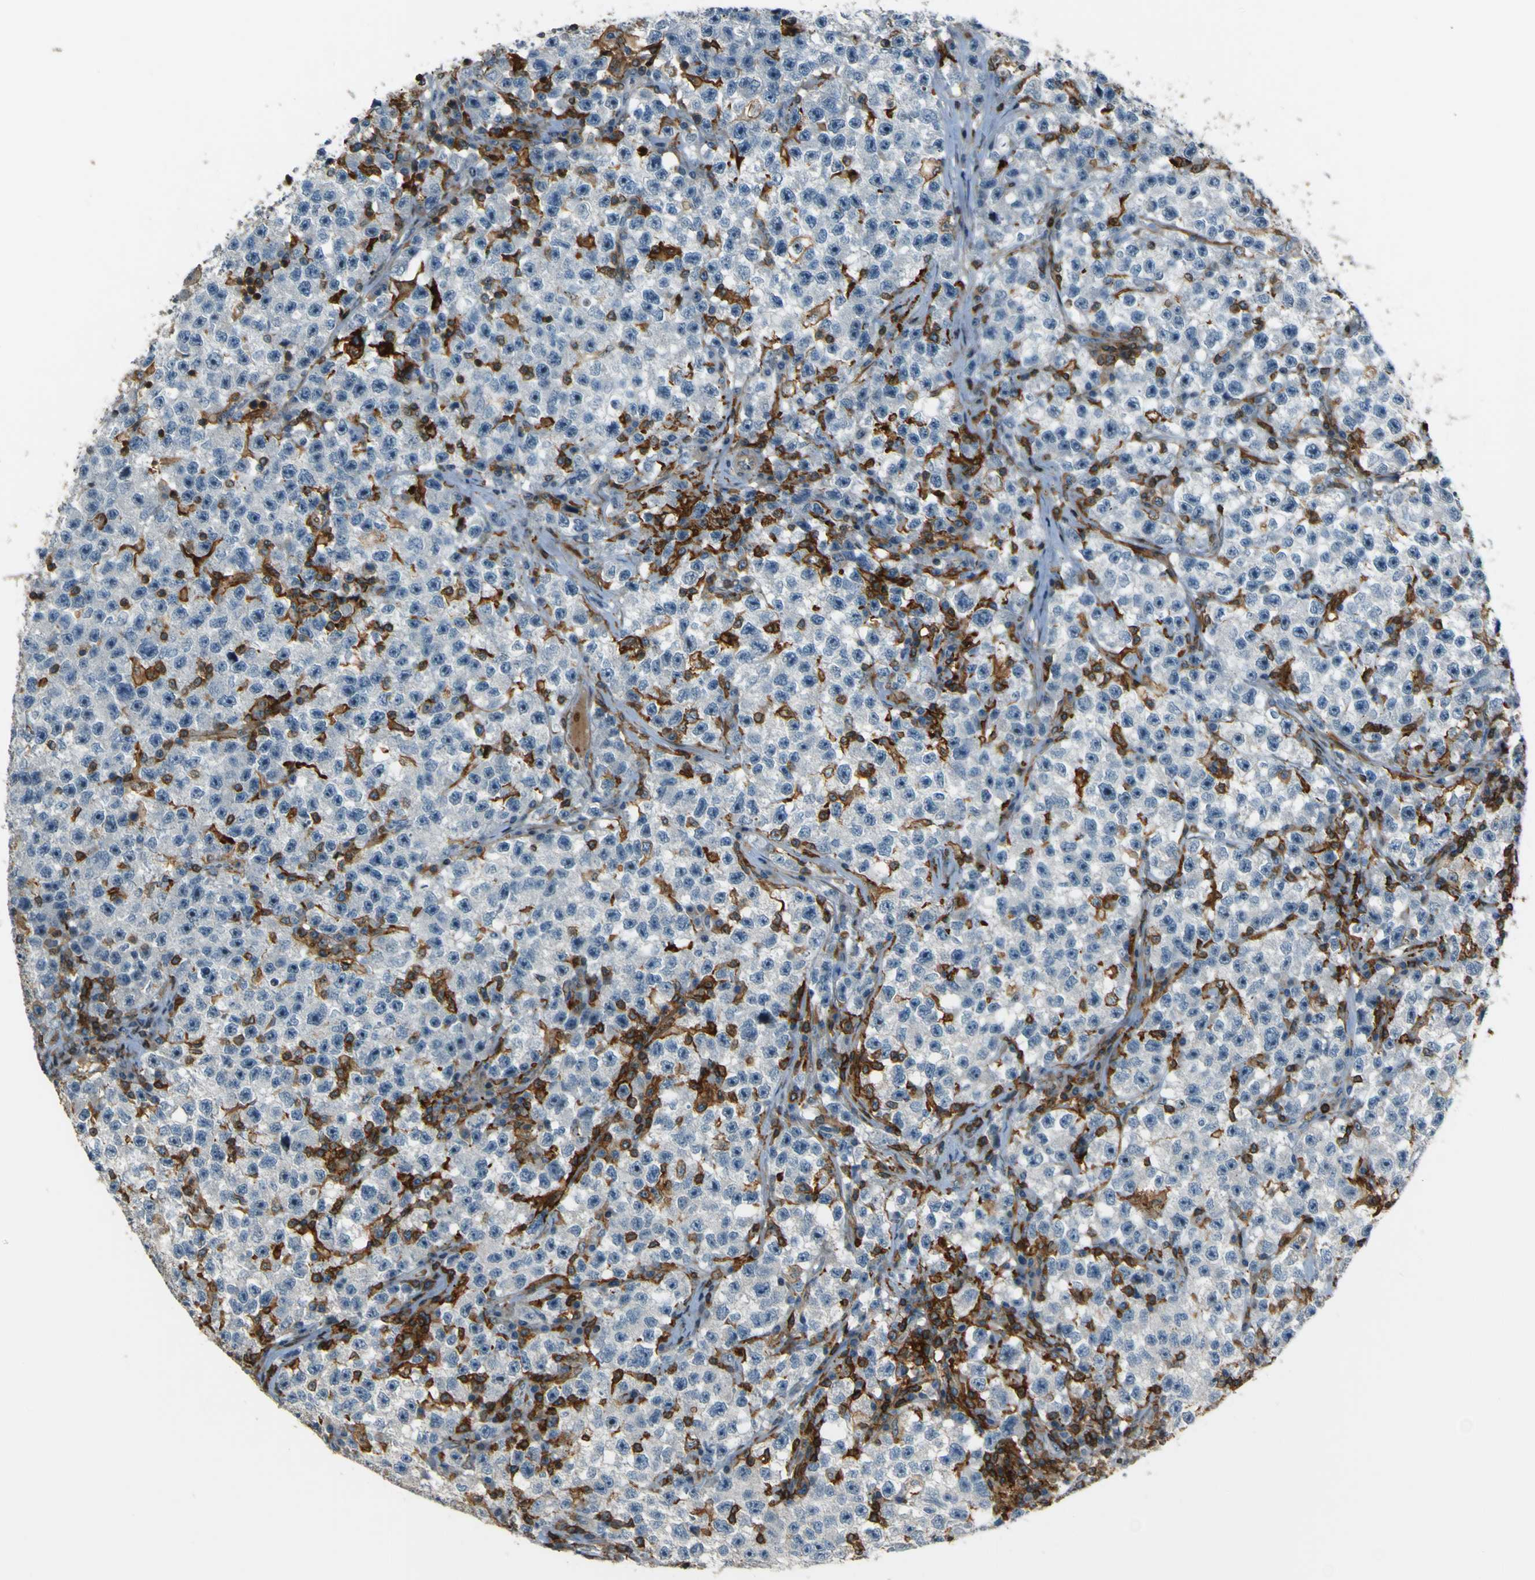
{"staining": {"intensity": "negative", "quantity": "none", "location": "none"}, "tissue": "testis cancer", "cell_type": "Tumor cells", "image_type": "cancer", "snomed": [{"axis": "morphology", "description": "Seminoma, NOS"}, {"axis": "topography", "description": "Testis"}], "caption": "Testis cancer stained for a protein using IHC reveals no staining tumor cells.", "gene": "PCDHB5", "patient": {"sex": "male", "age": 22}}